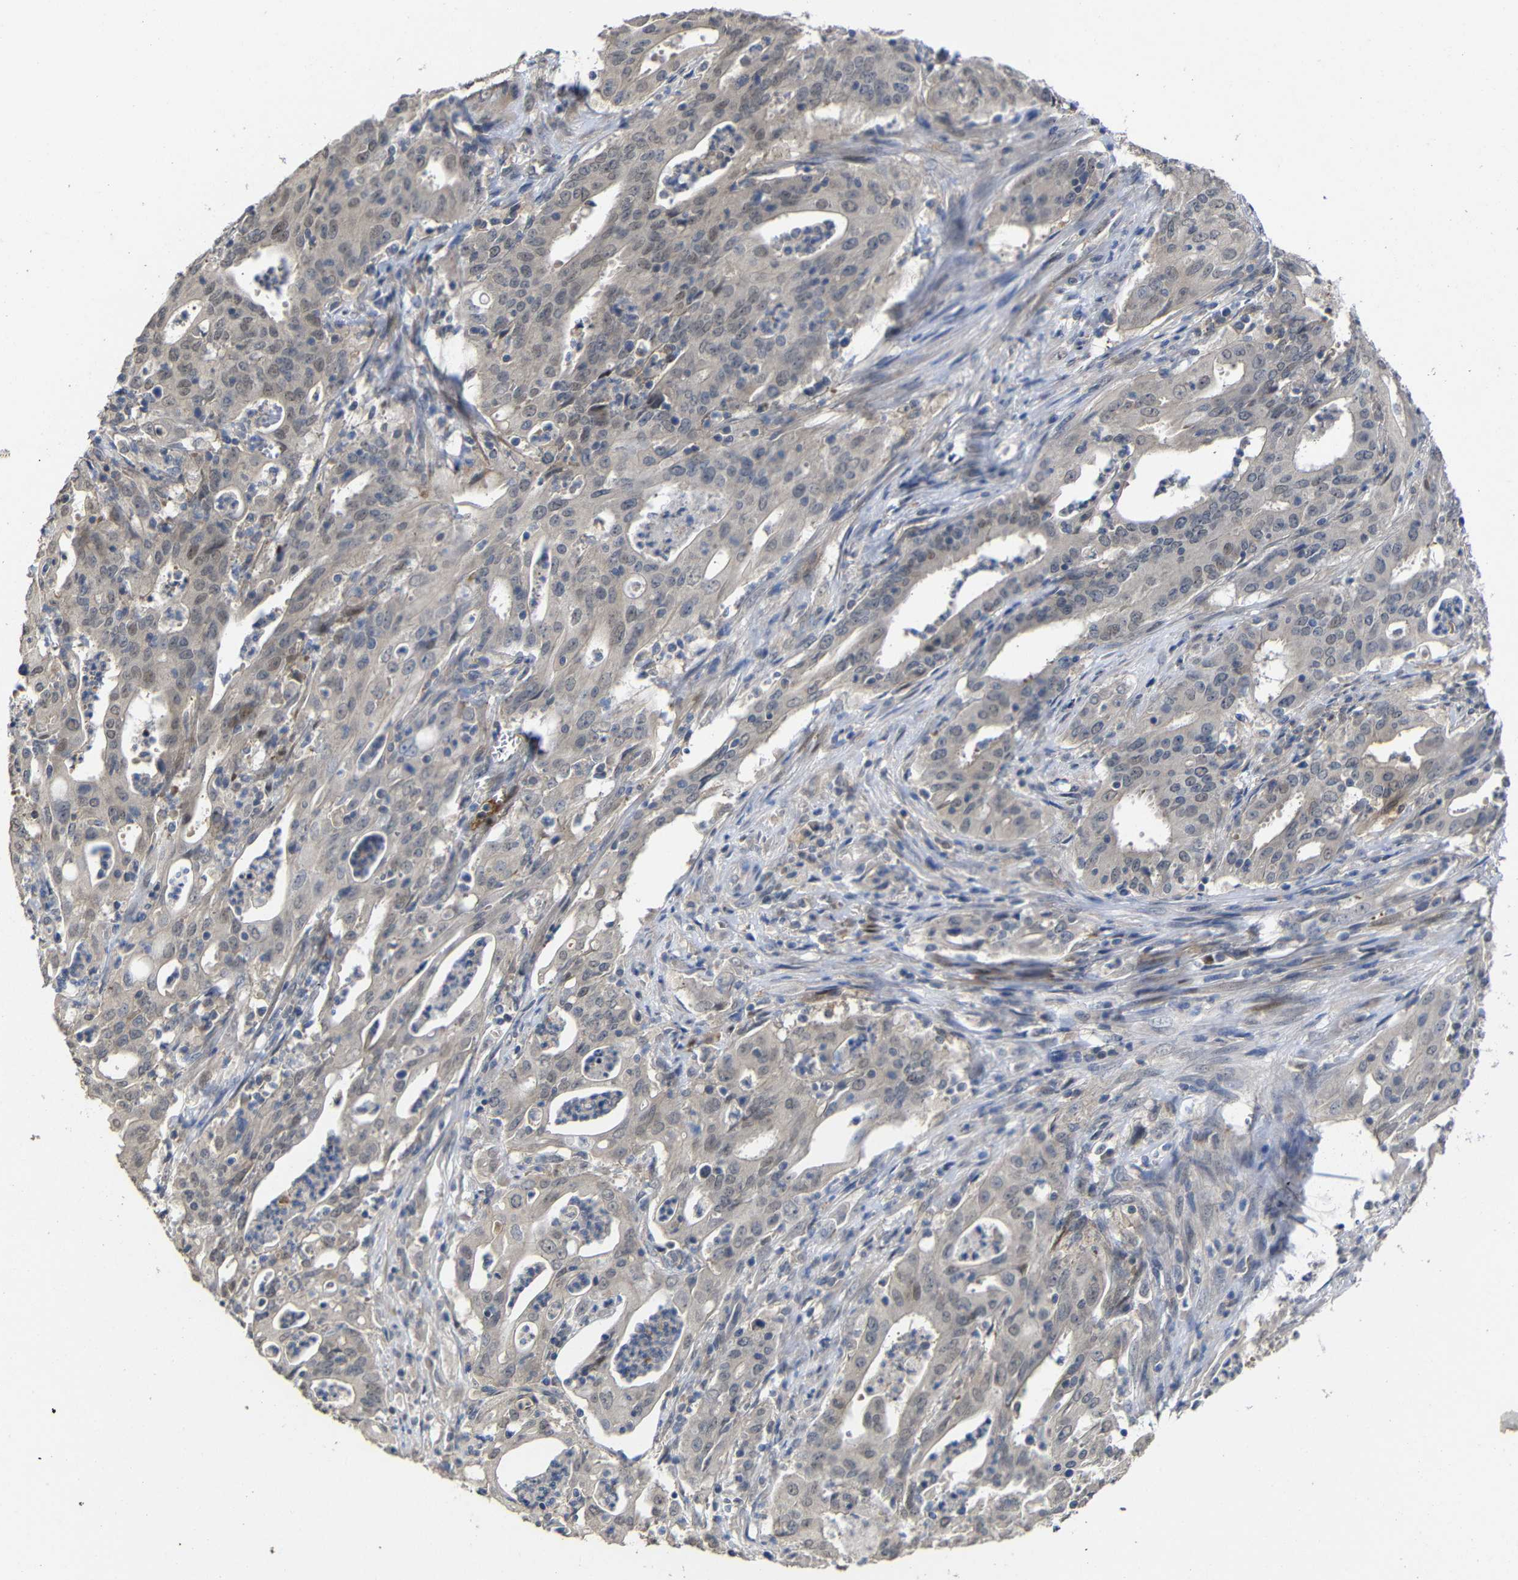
{"staining": {"intensity": "moderate", "quantity": ">75%", "location": "cytoplasmic/membranous"}, "tissue": "cervical cancer", "cell_type": "Tumor cells", "image_type": "cancer", "snomed": [{"axis": "morphology", "description": "Adenocarcinoma, NOS"}, {"axis": "topography", "description": "Cervix"}], "caption": "IHC histopathology image of neoplastic tissue: cervical adenocarcinoma stained using immunohistochemistry shows medium levels of moderate protein expression localized specifically in the cytoplasmic/membranous of tumor cells, appearing as a cytoplasmic/membranous brown color.", "gene": "ATG12", "patient": {"sex": "female", "age": 44}}